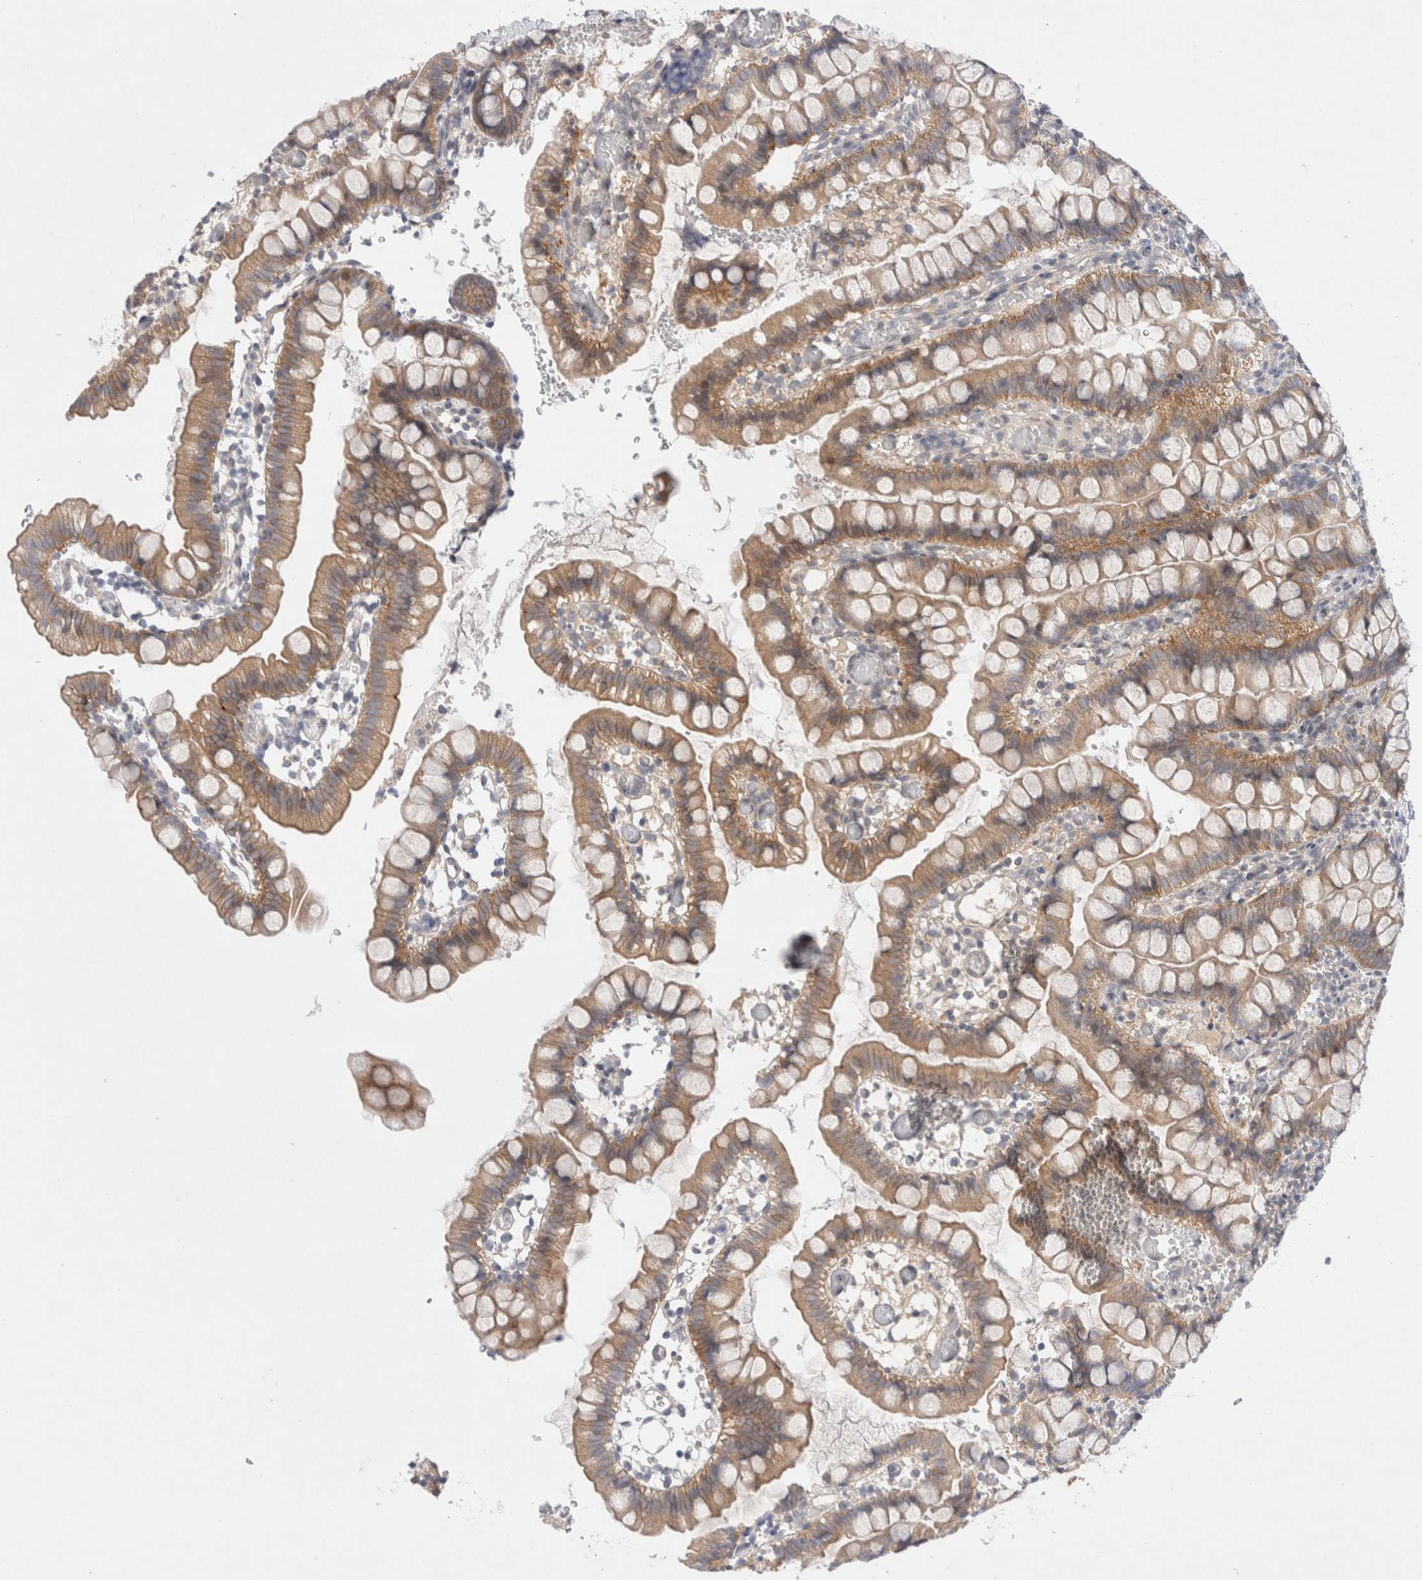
{"staining": {"intensity": "moderate", "quantity": ">75%", "location": "cytoplasmic/membranous"}, "tissue": "small intestine", "cell_type": "Glandular cells", "image_type": "normal", "snomed": [{"axis": "morphology", "description": "Normal tissue, NOS"}, {"axis": "morphology", "description": "Developmental malformation"}, {"axis": "topography", "description": "Small intestine"}], "caption": "Small intestine stained with a brown dye demonstrates moderate cytoplasmic/membranous positive expression in approximately >75% of glandular cells.", "gene": "WIPF2", "patient": {"sex": "male"}}